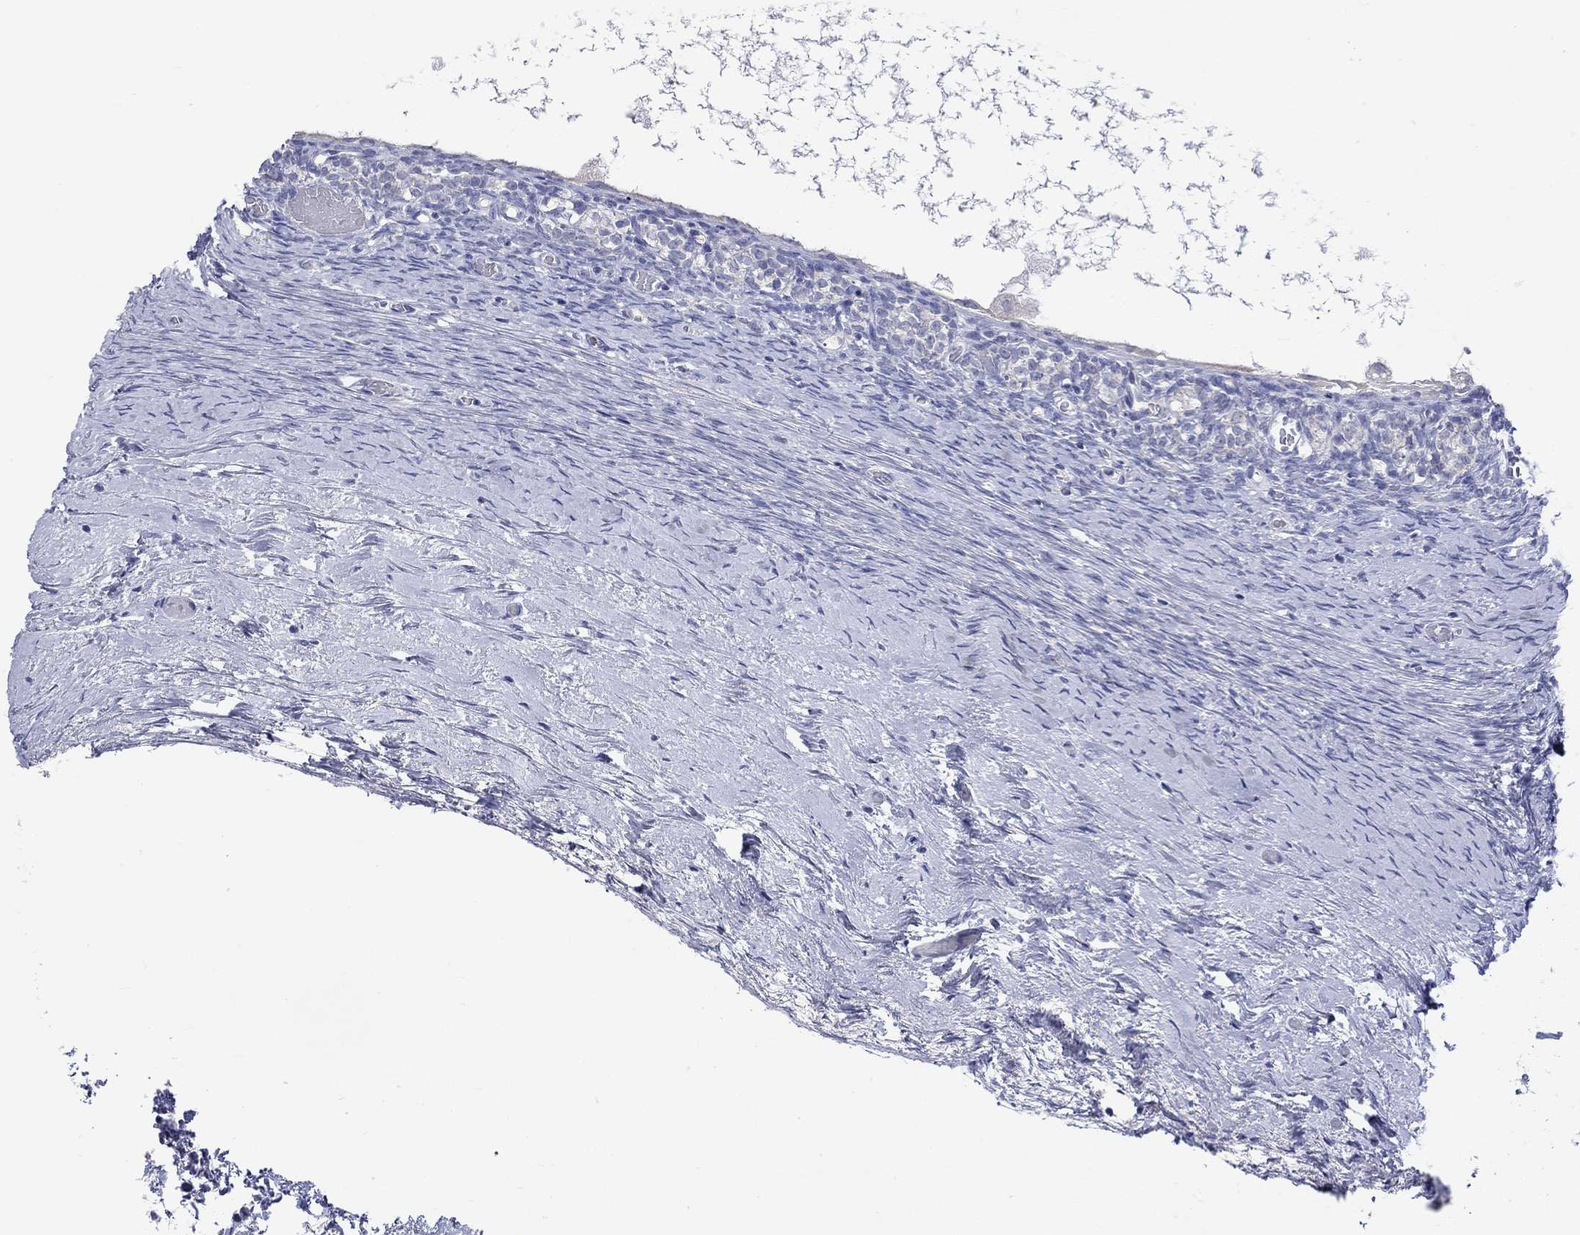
{"staining": {"intensity": "negative", "quantity": "none", "location": "none"}, "tissue": "ovary", "cell_type": "Follicle cells", "image_type": "normal", "snomed": [{"axis": "morphology", "description": "Normal tissue, NOS"}, {"axis": "topography", "description": "Ovary"}], "caption": "Follicle cells are negative for brown protein staining in unremarkable ovary. (DAB (3,3'-diaminobenzidine) IHC visualized using brightfield microscopy, high magnification).", "gene": "CERS1", "patient": {"sex": "female", "age": 39}}